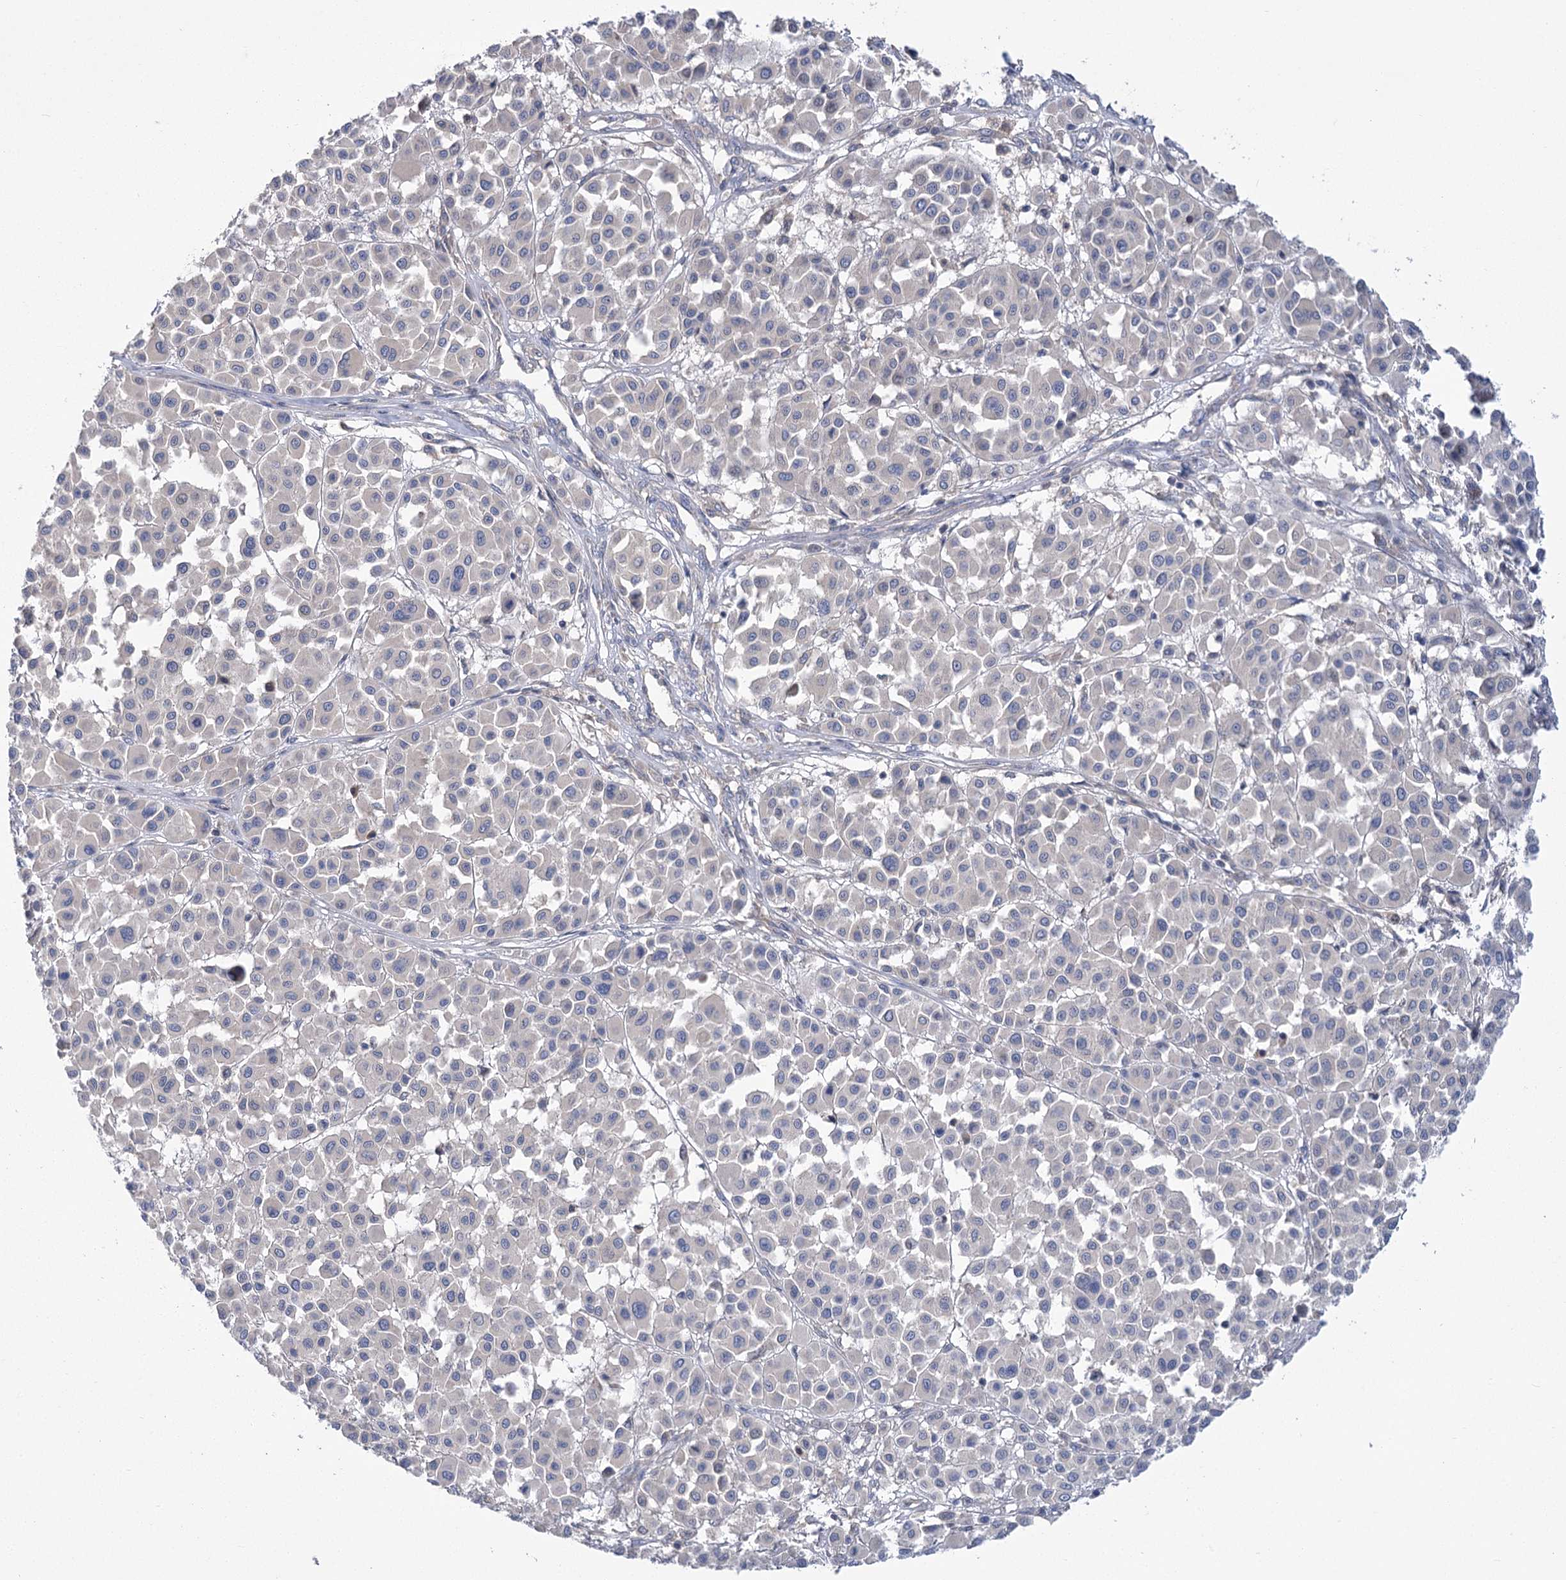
{"staining": {"intensity": "negative", "quantity": "none", "location": "none"}, "tissue": "melanoma", "cell_type": "Tumor cells", "image_type": "cancer", "snomed": [{"axis": "morphology", "description": "Malignant melanoma, Metastatic site"}, {"axis": "topography", "description": "Soft tissue"}], "caption": "Tumor cells show no significant protein positivity in melanoma. (DAB IHC visualized using brightfield microscopy, high magnification).", "gene": "PBLD", "patient": {"sex": "male", "age": 41}}